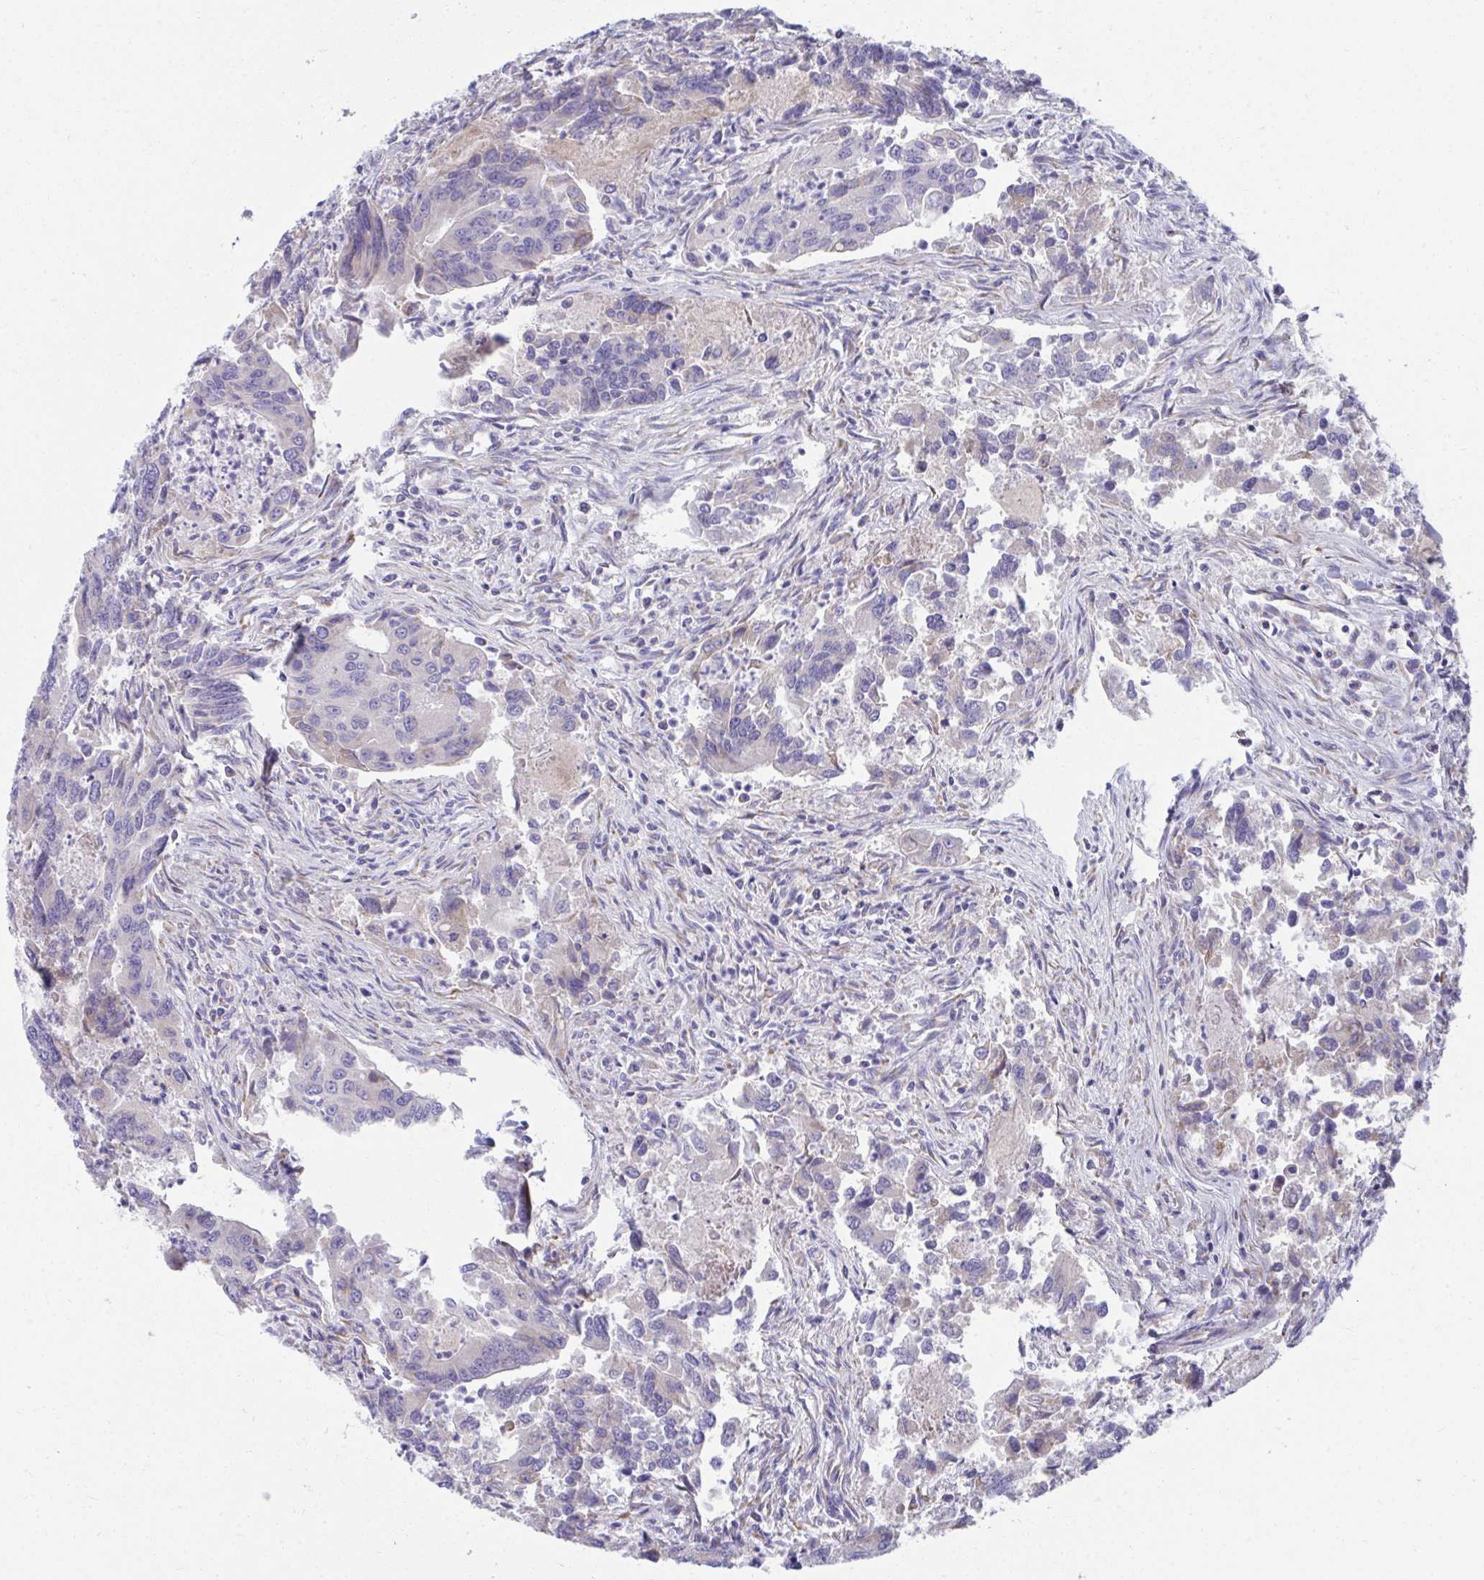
{"staining": {"intensity": "negative", "quantity": "none", "location": "none"}, "tissue": "colorectal cancer", "cell_type": "Tumor cells", "image_type": "cancer", "snomed": [{"axis": "morphology", "description": "Adenocarcinoma, NOS"}, {"axis": "topography", "description": "Colon"}], "caption": "The immunohistochemistry (IHC) image has no significant expression in tumor cells of adenocarcinoma (colorectal) tissue.", "gene": "FASLG", "patient": {"sex": "female", "age": 67}}